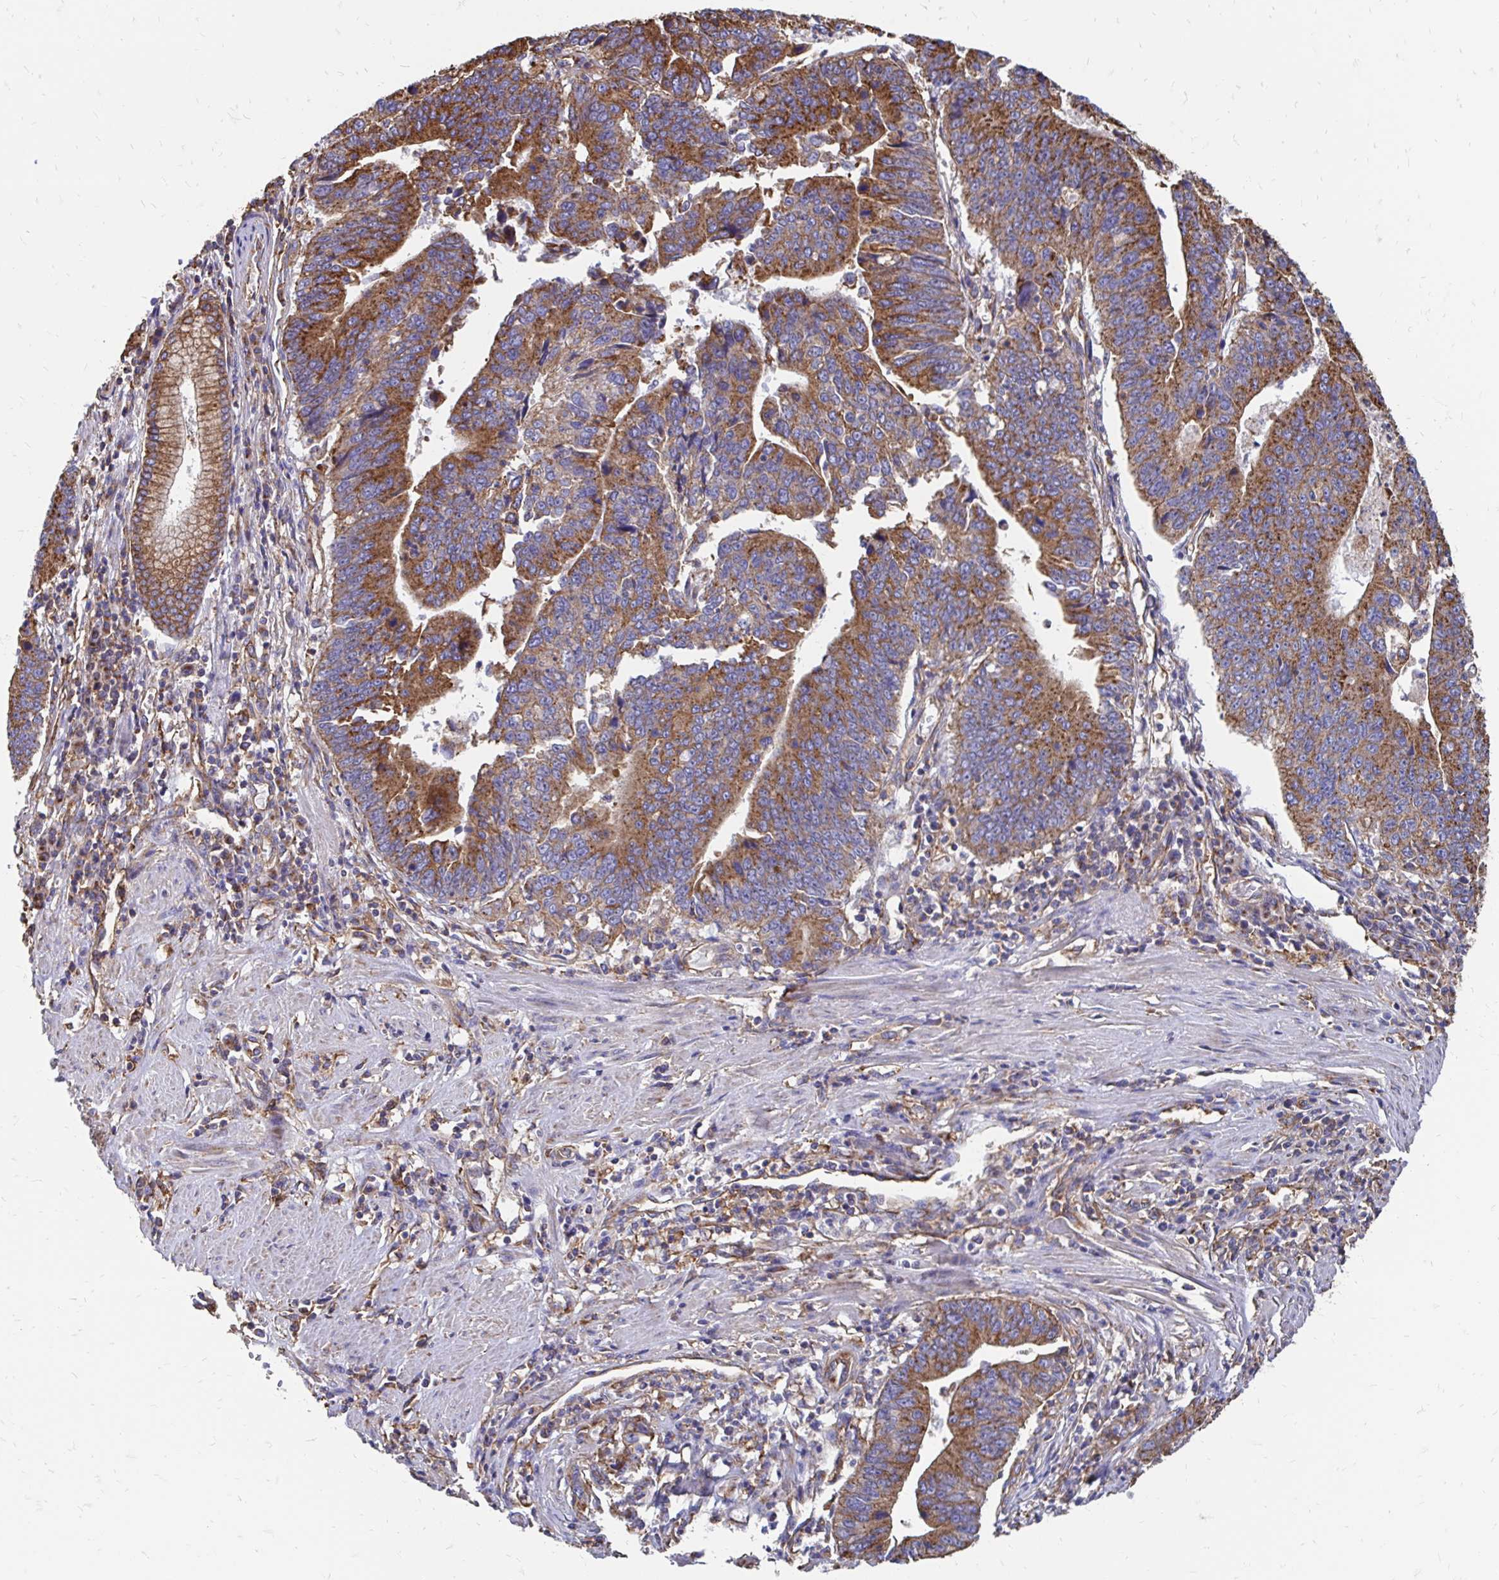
{"staining": {"intensity": "strong", "quantity": ">75%", "location": "cytoplasmic/membranous"}, "tissue": "stomach cancer", "cell_type": "Tumor cells", "image_type": "cancer", "snomed": [{"axis": "morphology", "description": "Adenocarcinoma, NOS"}, {"axis": "topography", "description": "Stomach"}], "caption": "Protein analysis of stomach adenocarcinoma tissue reveals strong cytoplasmic/membranous positivity in approximately >75% of tumor cells. The staining was performed using DAB, with brown indicating positive protein expression. Nuclei are stained blue with hematoxylin.", "gene": "CLTC", "patient": {"sex": "male", "age": 59}}